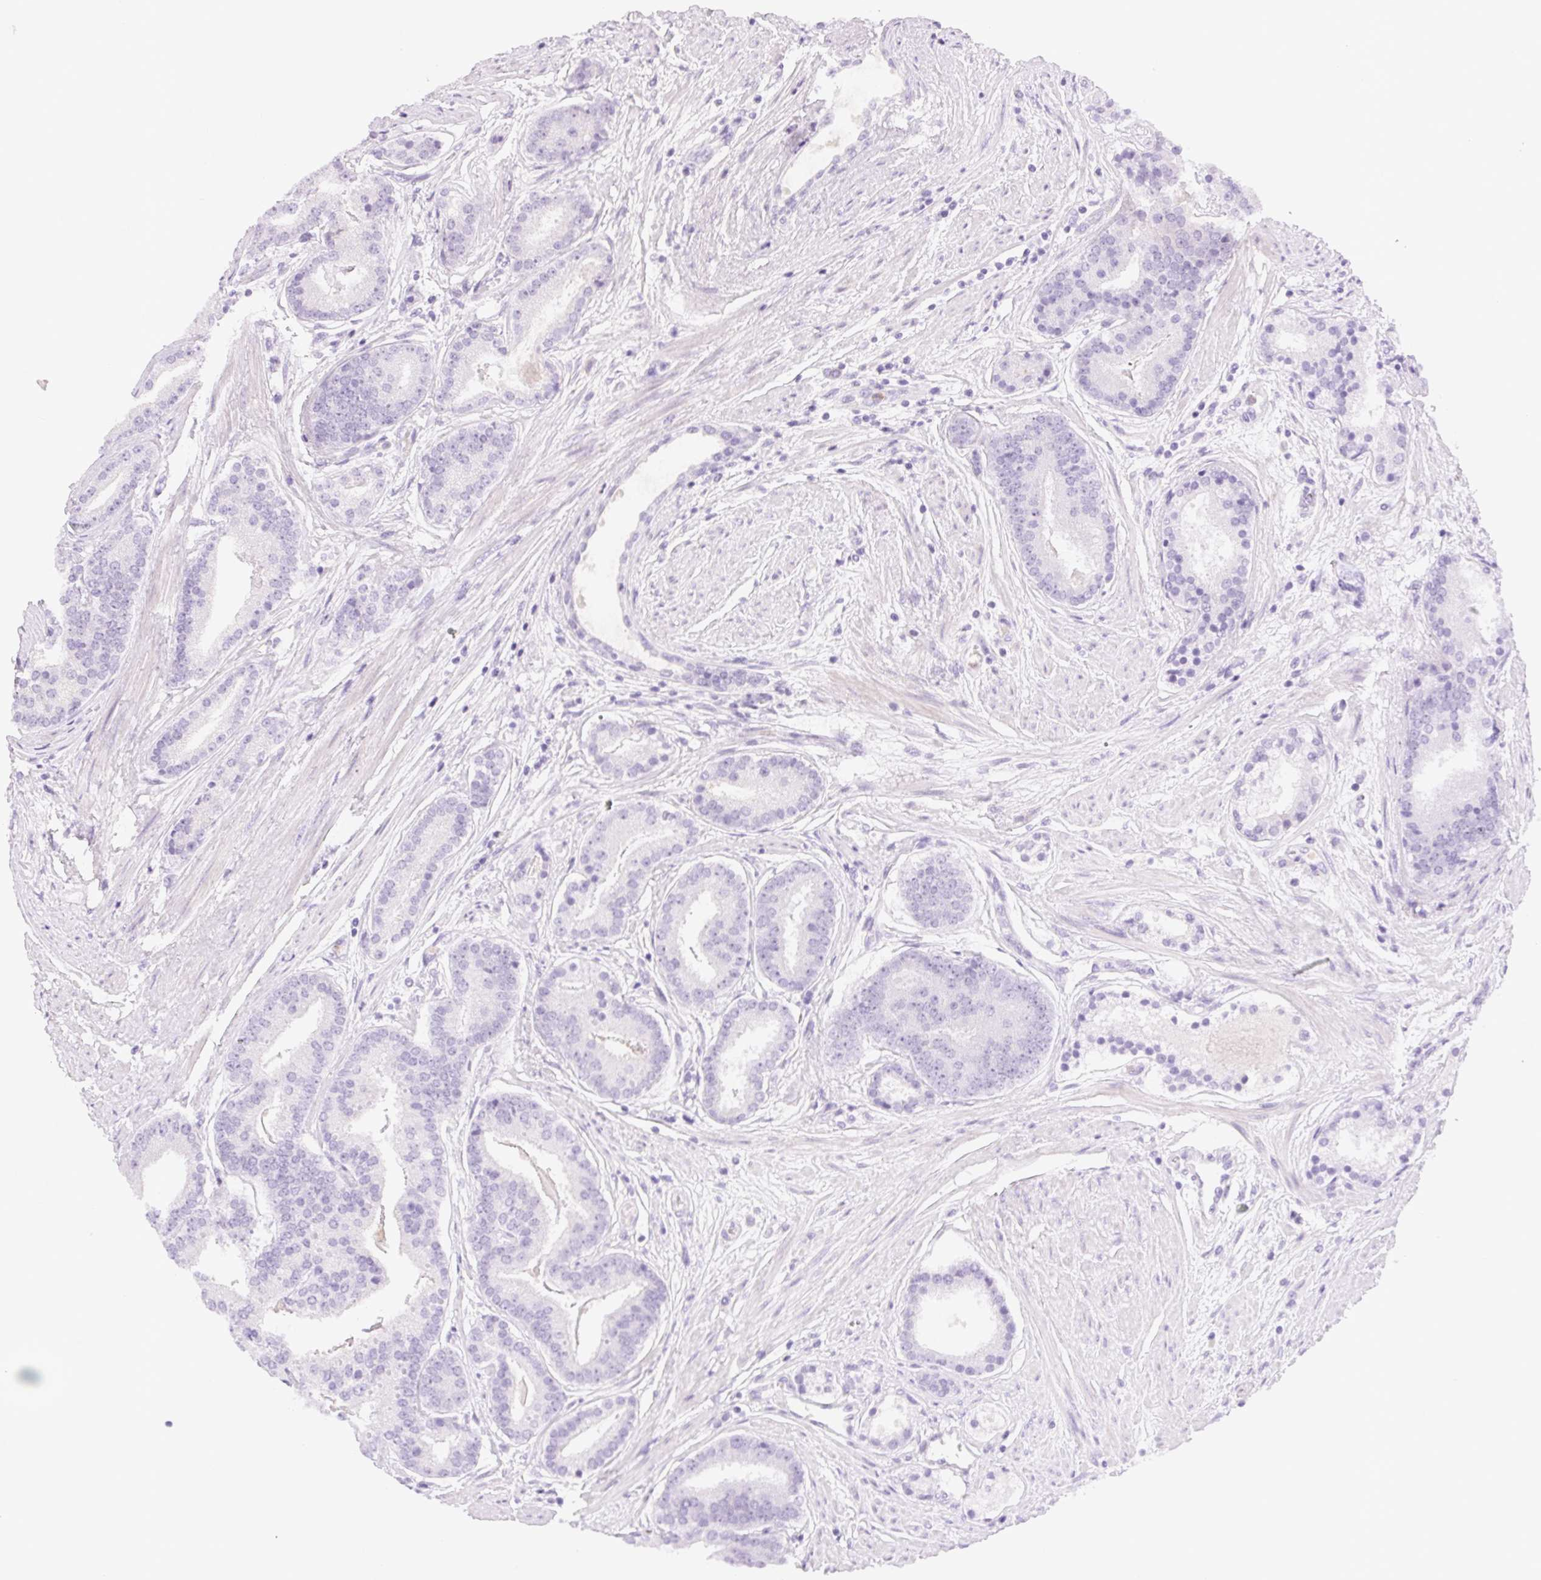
{"staining": {"intensity": "negative", "quantity": "none", "location": "none"}, "tissue": "prostate cancer", "cell_type": "Tumor cells", "image_type": "cancer", "snomed": [{"axis": "morphology", "description": "Adenocarcinoma, High grade"}, {"axis": "topography", "description": "Prostate"}], "caption": "This is an immunohistochemistry (IHC) micrograph of prostate cancer (adenocarcinoma (high-grade)). There is no positivity in tumor cells.", "gene": "EMX2", "patient": {"sex": "male", "age": 63}}